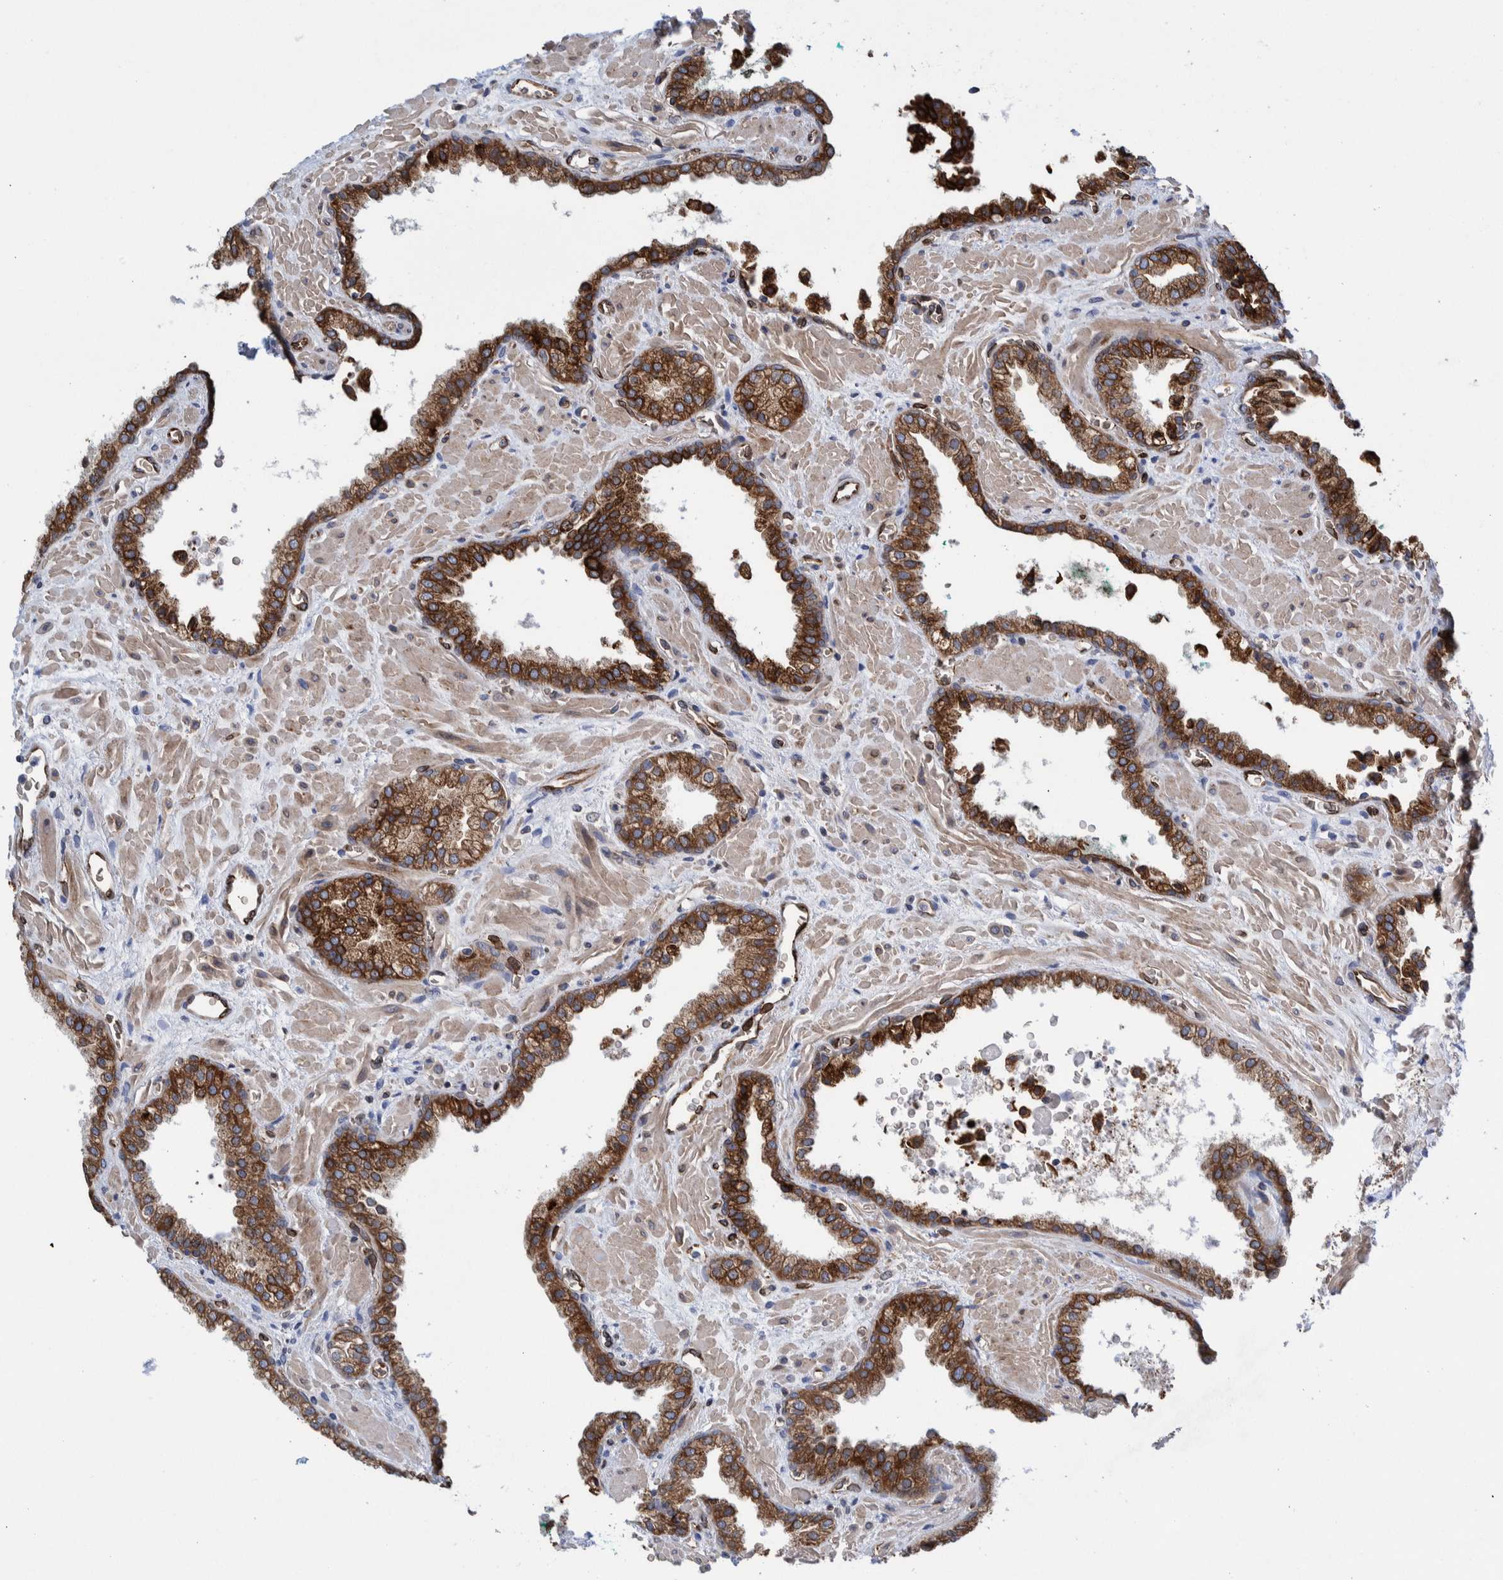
{"staining": {"intensity": "moderate", "quantity": ">75%", "location": "cytoplasmic/membranous"}, "tissue": "prostate cancer", "cell_type": "Tumor cells", "image_type": "cancer", "snomed": [{"axis": "morphology", "description": "Adenocarcinoma, Low grade"}, {"axis": "topography", "description": "Prostate"}], "caption": "Immunohistochemistry (DAB (3,3'-diaminobenzidine)) staining of human prostate cancer demonstrates moderate cytoplasmic/membranous protein staining in approximately >75% of tumor cells. (Brightfield microscopy of DAB IHC at high magnification).", "gene": "THEM6", "patient": {"sex": "male", "age": 71}}